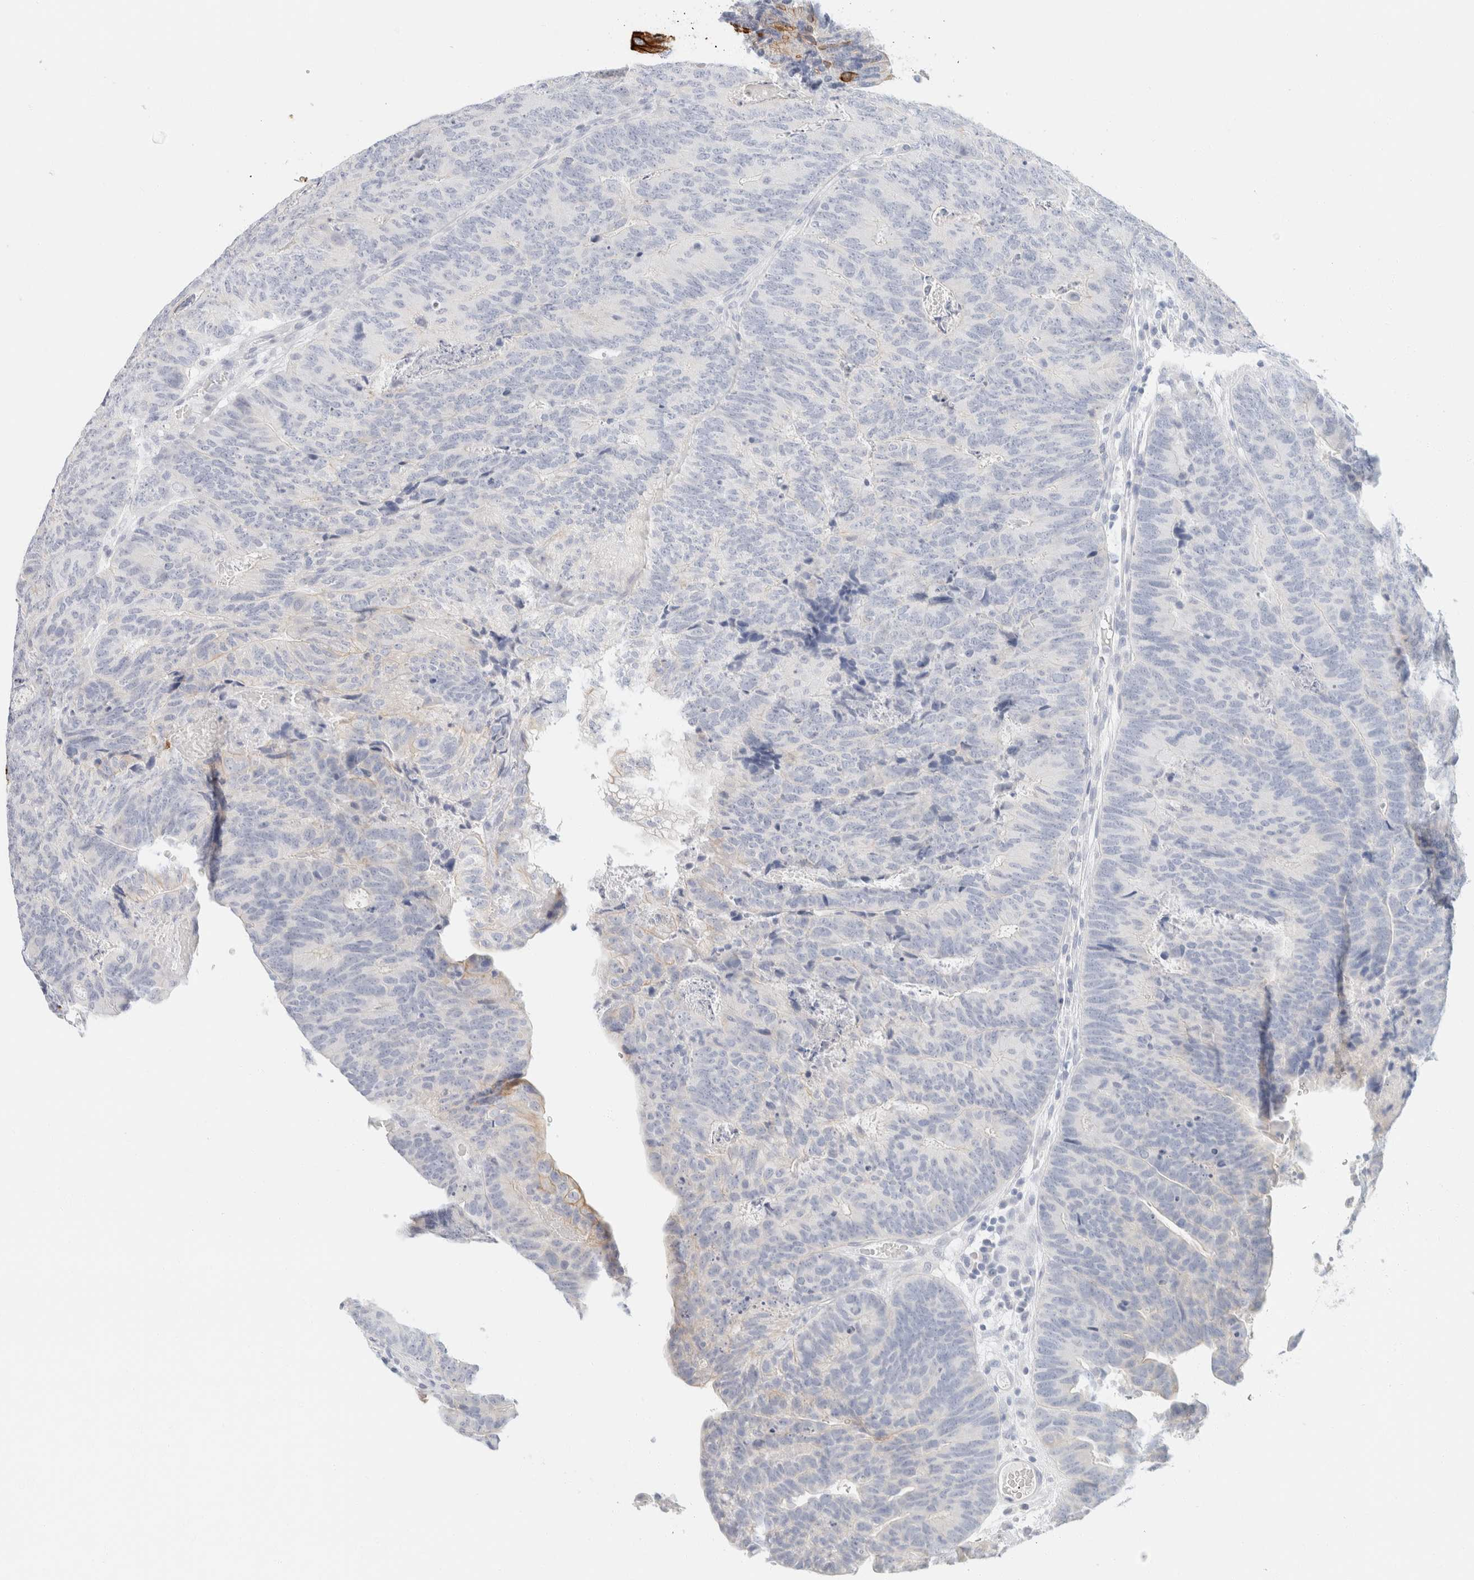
{"staining": {"intensity": "negative", "quantity": "none", "location": "none"}, "tissue": "colorectal cancer", "cell_type": "Tumor cells", "image_type": "cancer", "snomed": [{"axis": "morphology", "description": "Adenocarcinoma, NOS"}, {"axis": "topography", "description": "Colon"}], "caption": "Human colorectal adenocarcinoma stained for a protein using immunohistochemistry reveals no staining in tumor cells.", "gene": "KRT20", "patient": {"sex": "female", "age": 67}}